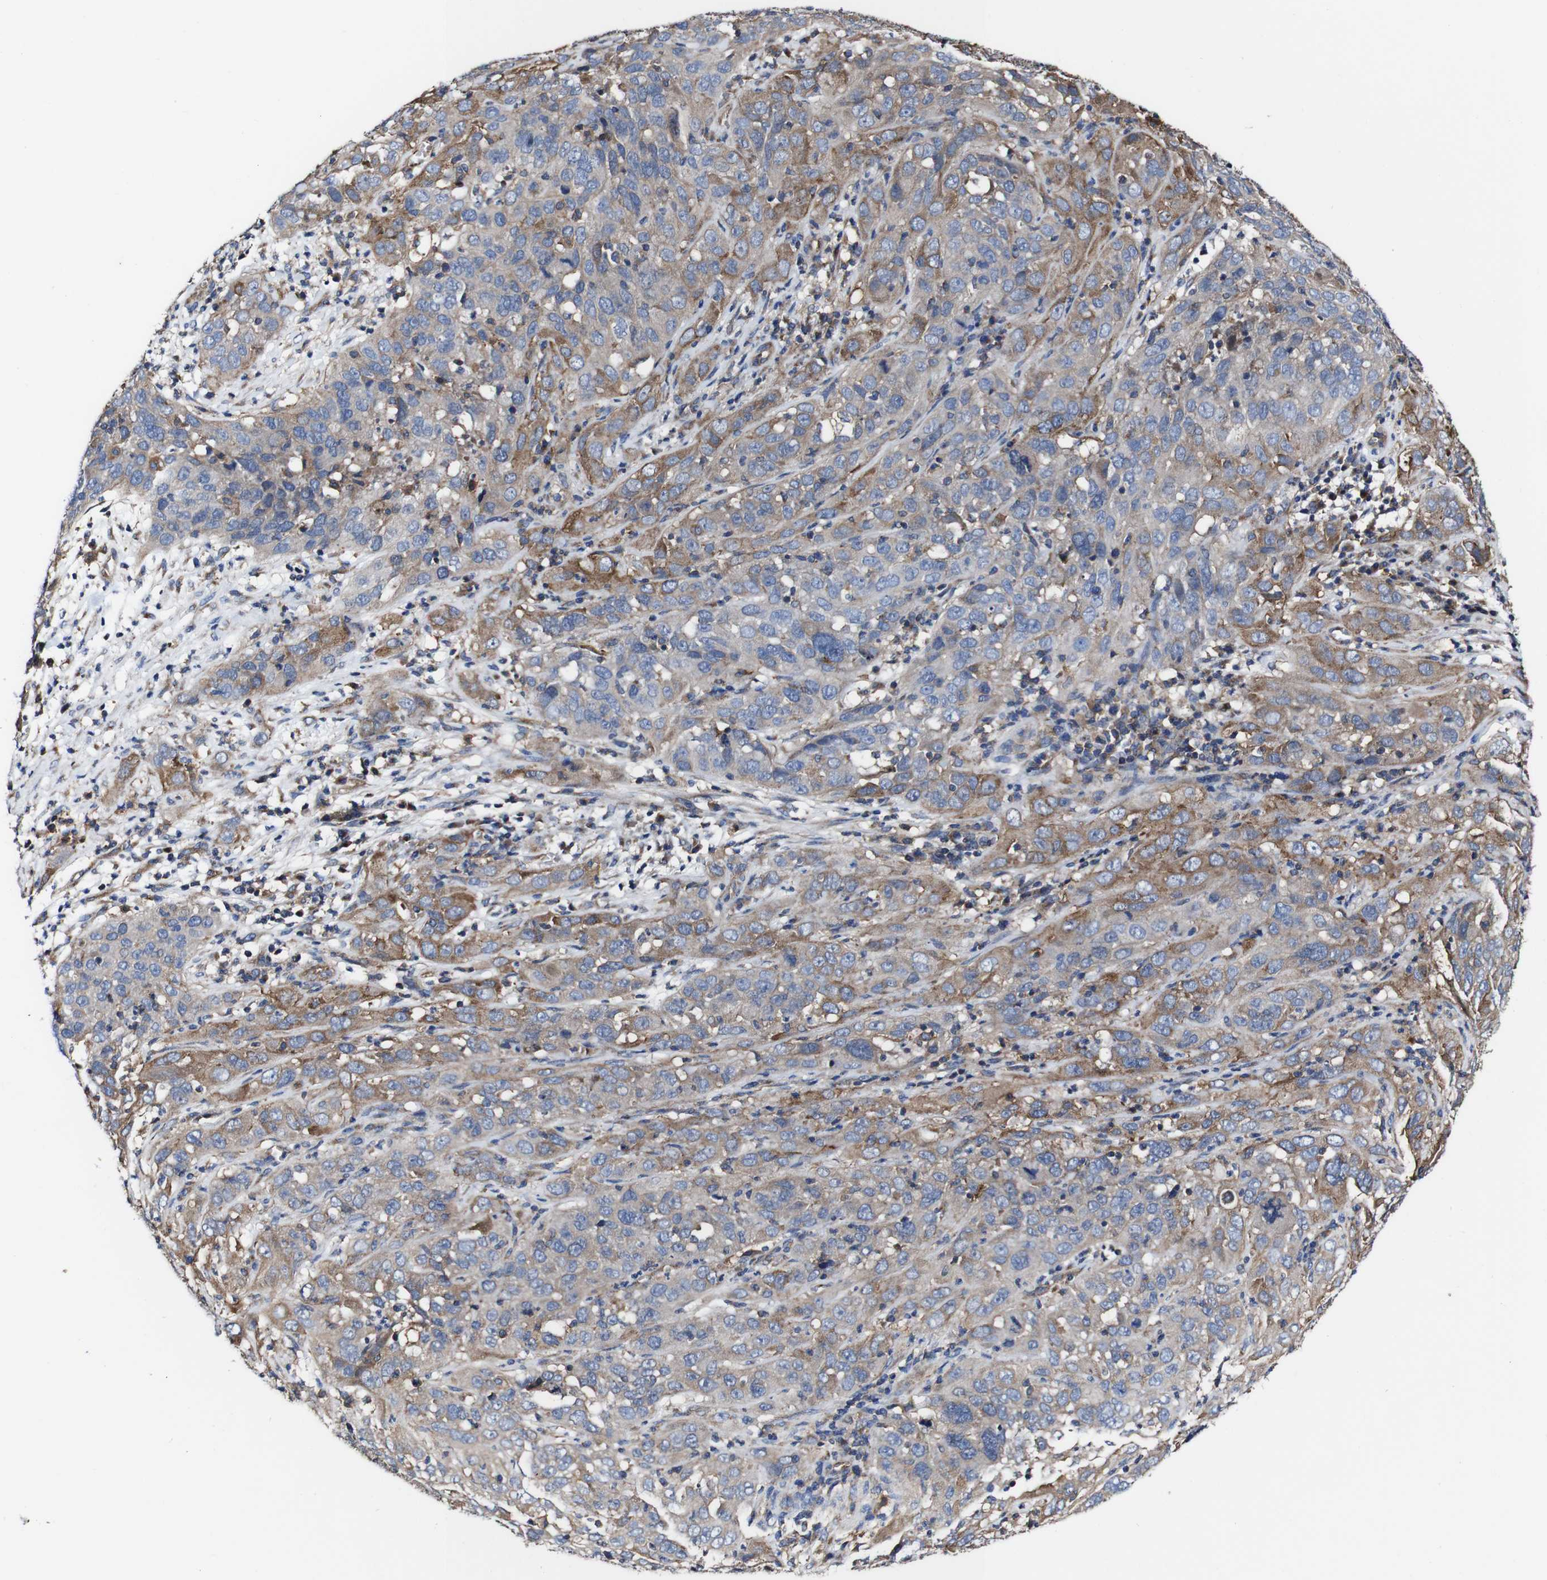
{"staining": {"intensity": "moderate", "quantity": "25%-75%", "location": "cytoplasmic/membranous"}, "tissue": "cervical cancer", "cell_type": "Tumor cells", "image_type": "cancer", "snomed": [{"axis": "morphology", "description": "Squamous cell carcinoma, NOS"}, {"axis": "topography", "description": "Cervix"}], "caption": "Immunohistochemistry (IHC) (DAB) staining of cervical squamous cell carcinoma reveals moderate cytoplasmic/membranous protein positivity in approximately 25%-75% of tumor cells. The protein of interest is stained brown, and the nuclei are stained in blue (DAB (3,3'-diaminobenzidine) IHC with brightfield microscopy, high magnification).", "gene": "CSF1R", "patient": {"sex": "female", "age": 32}}